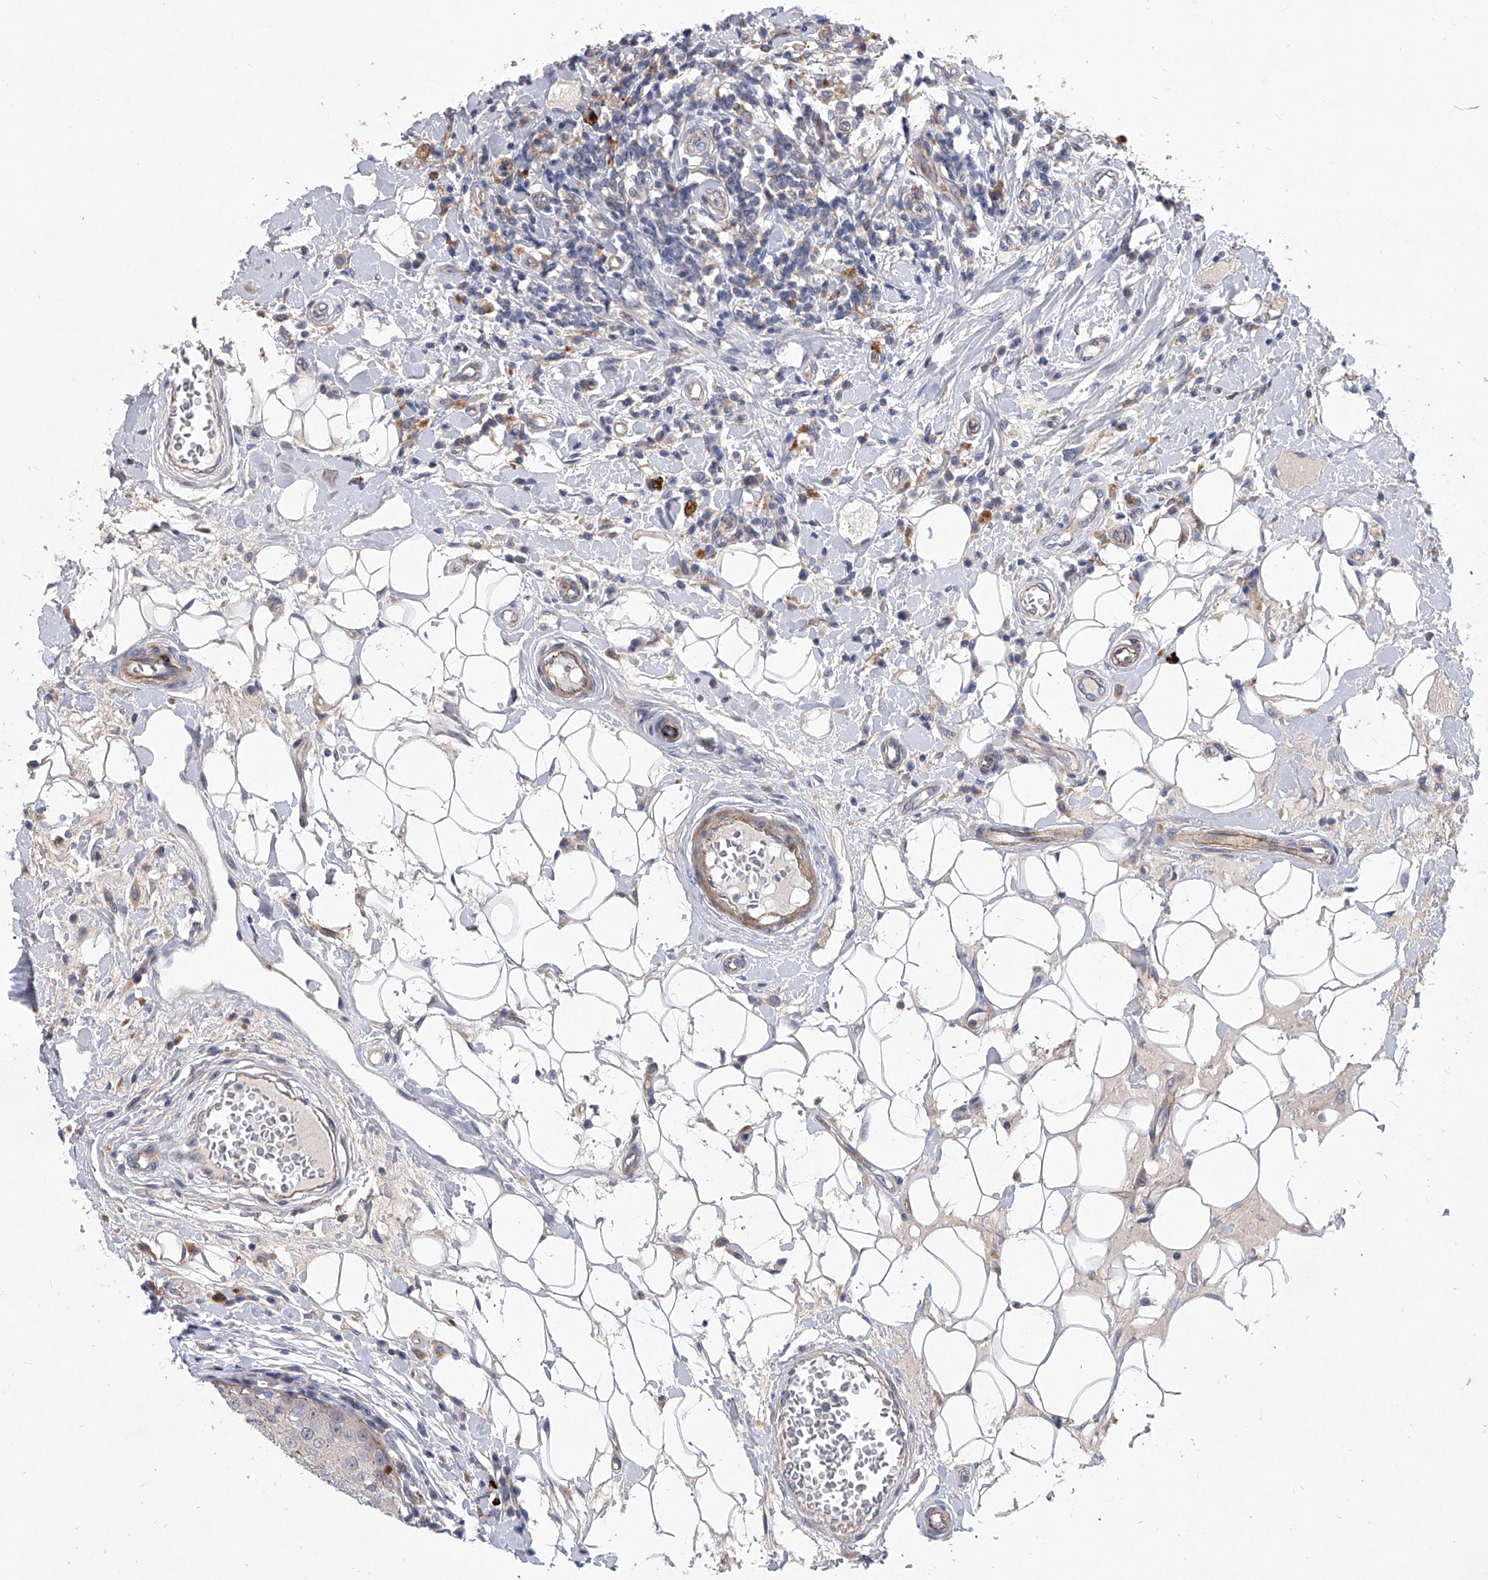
{"staining": {"intensity": "negative", "quantity": "none", "location": "none"}, "tissue": "breast cancer", "cell_type": "Tumor cells", "image_type": "cancer", "snomed": [{"axis": "morphology", "description": "Duct carcinoma"}, {"axis": "topography", "description": "Breast"}], "caption": "Tumor cells show no significant expression in invasive ductal carcinoma (breast).", "gene": "MINDY4", "patient": {"sex": "female", "age": 27}}